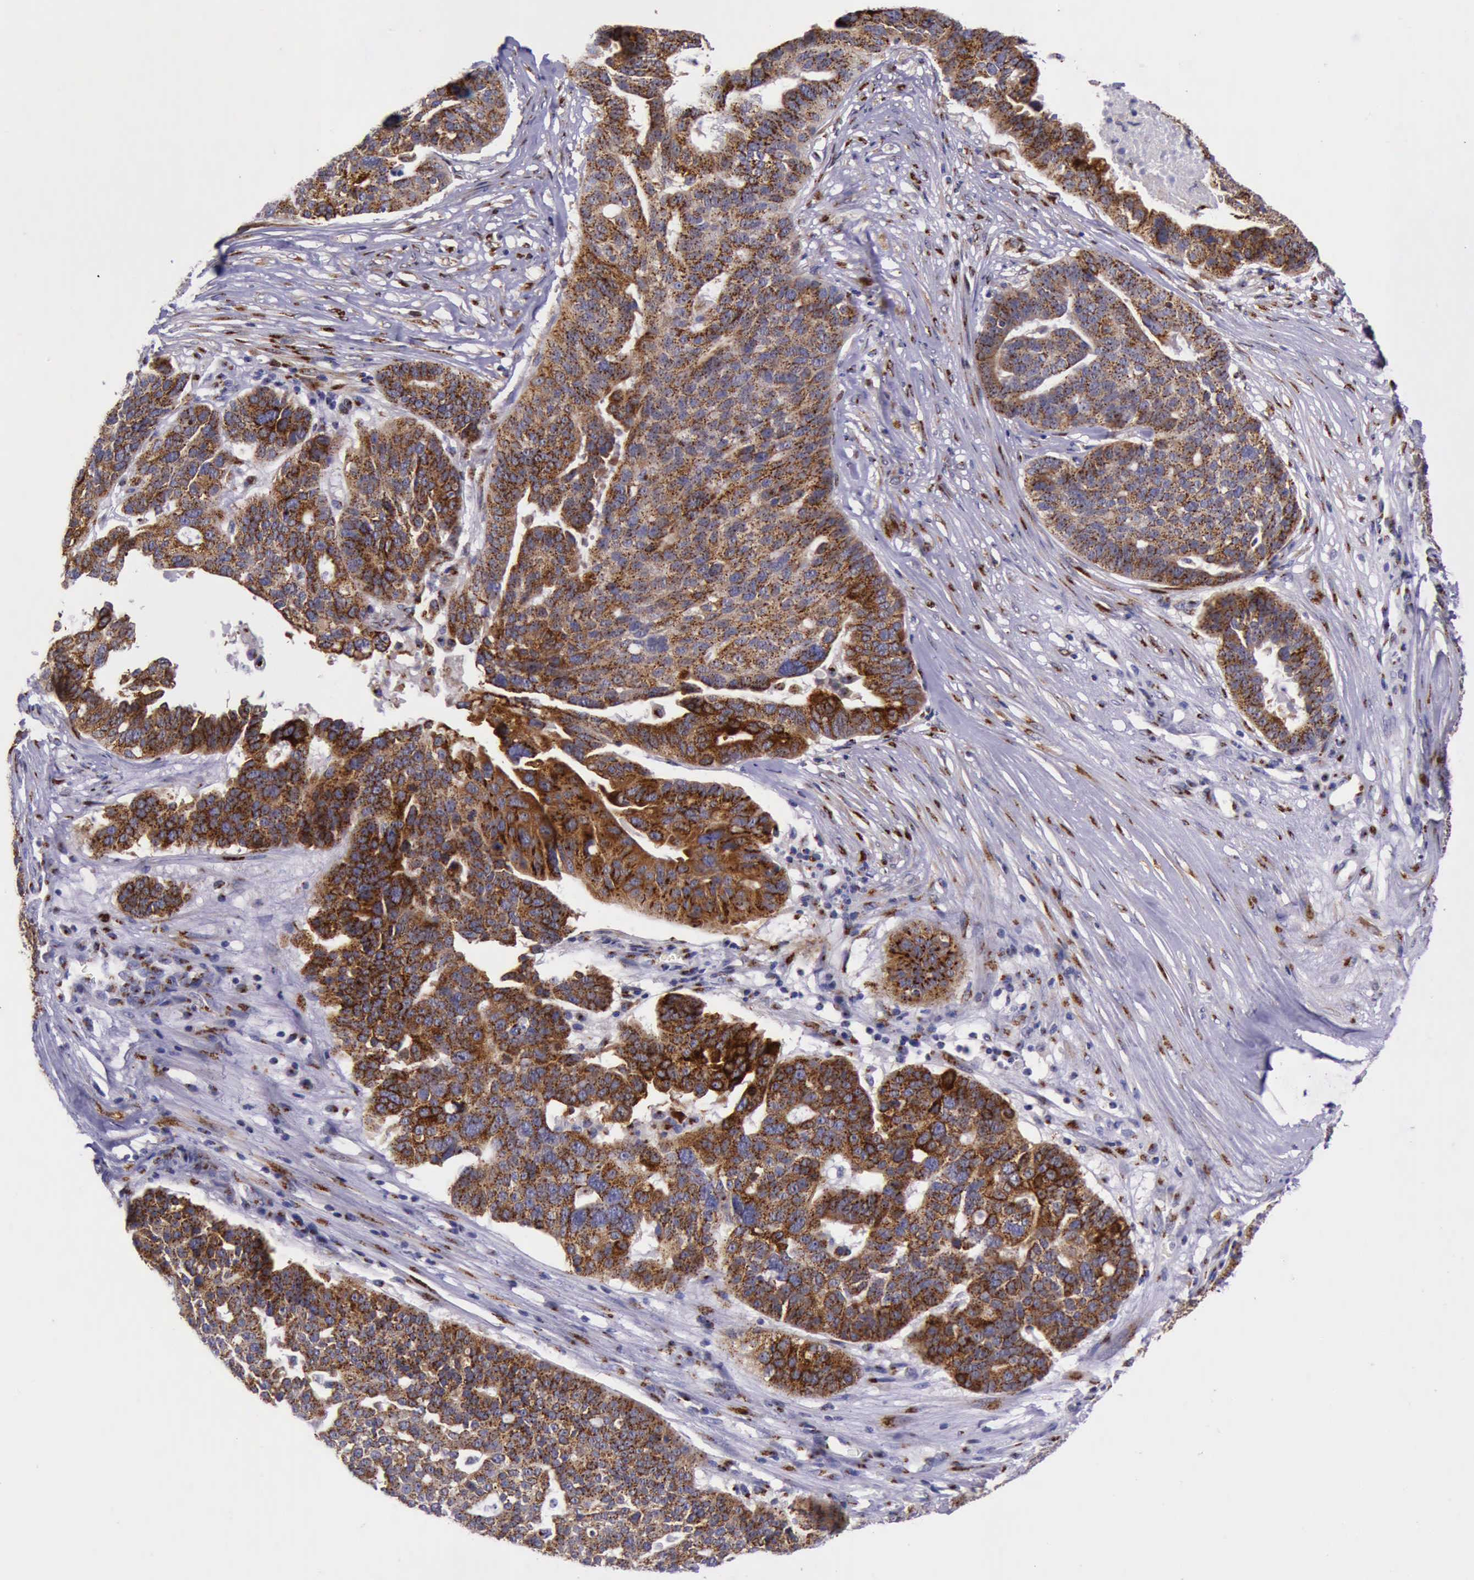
{"staining": {"intensity": "strong", "quantity": ">75%", "location": "cytoplasmic/membranous"}, "tissue": "ovarian cancer", "cell_type": "Tumor cells", "image_type": "cancer", "snomed": [{"axis": "morphology", "description": "Cystadenocarcinoma, serous, NOS"}, {"axis": "topography", "description": "Ovary"}], "caption": "The photomicrograph demonstrates staining of ovarian cancer (serous cystadenocarcinoma), revealing strong cytoplasmic/membranous protein positivity (brown color) within tumor cells. (Stains: DAB in brown, nuclei in blue, Microscopy: brightfield microscopy at high magnification).", "gene": "GOLGA5", "patient": {"sex": "female", "age": 59}}